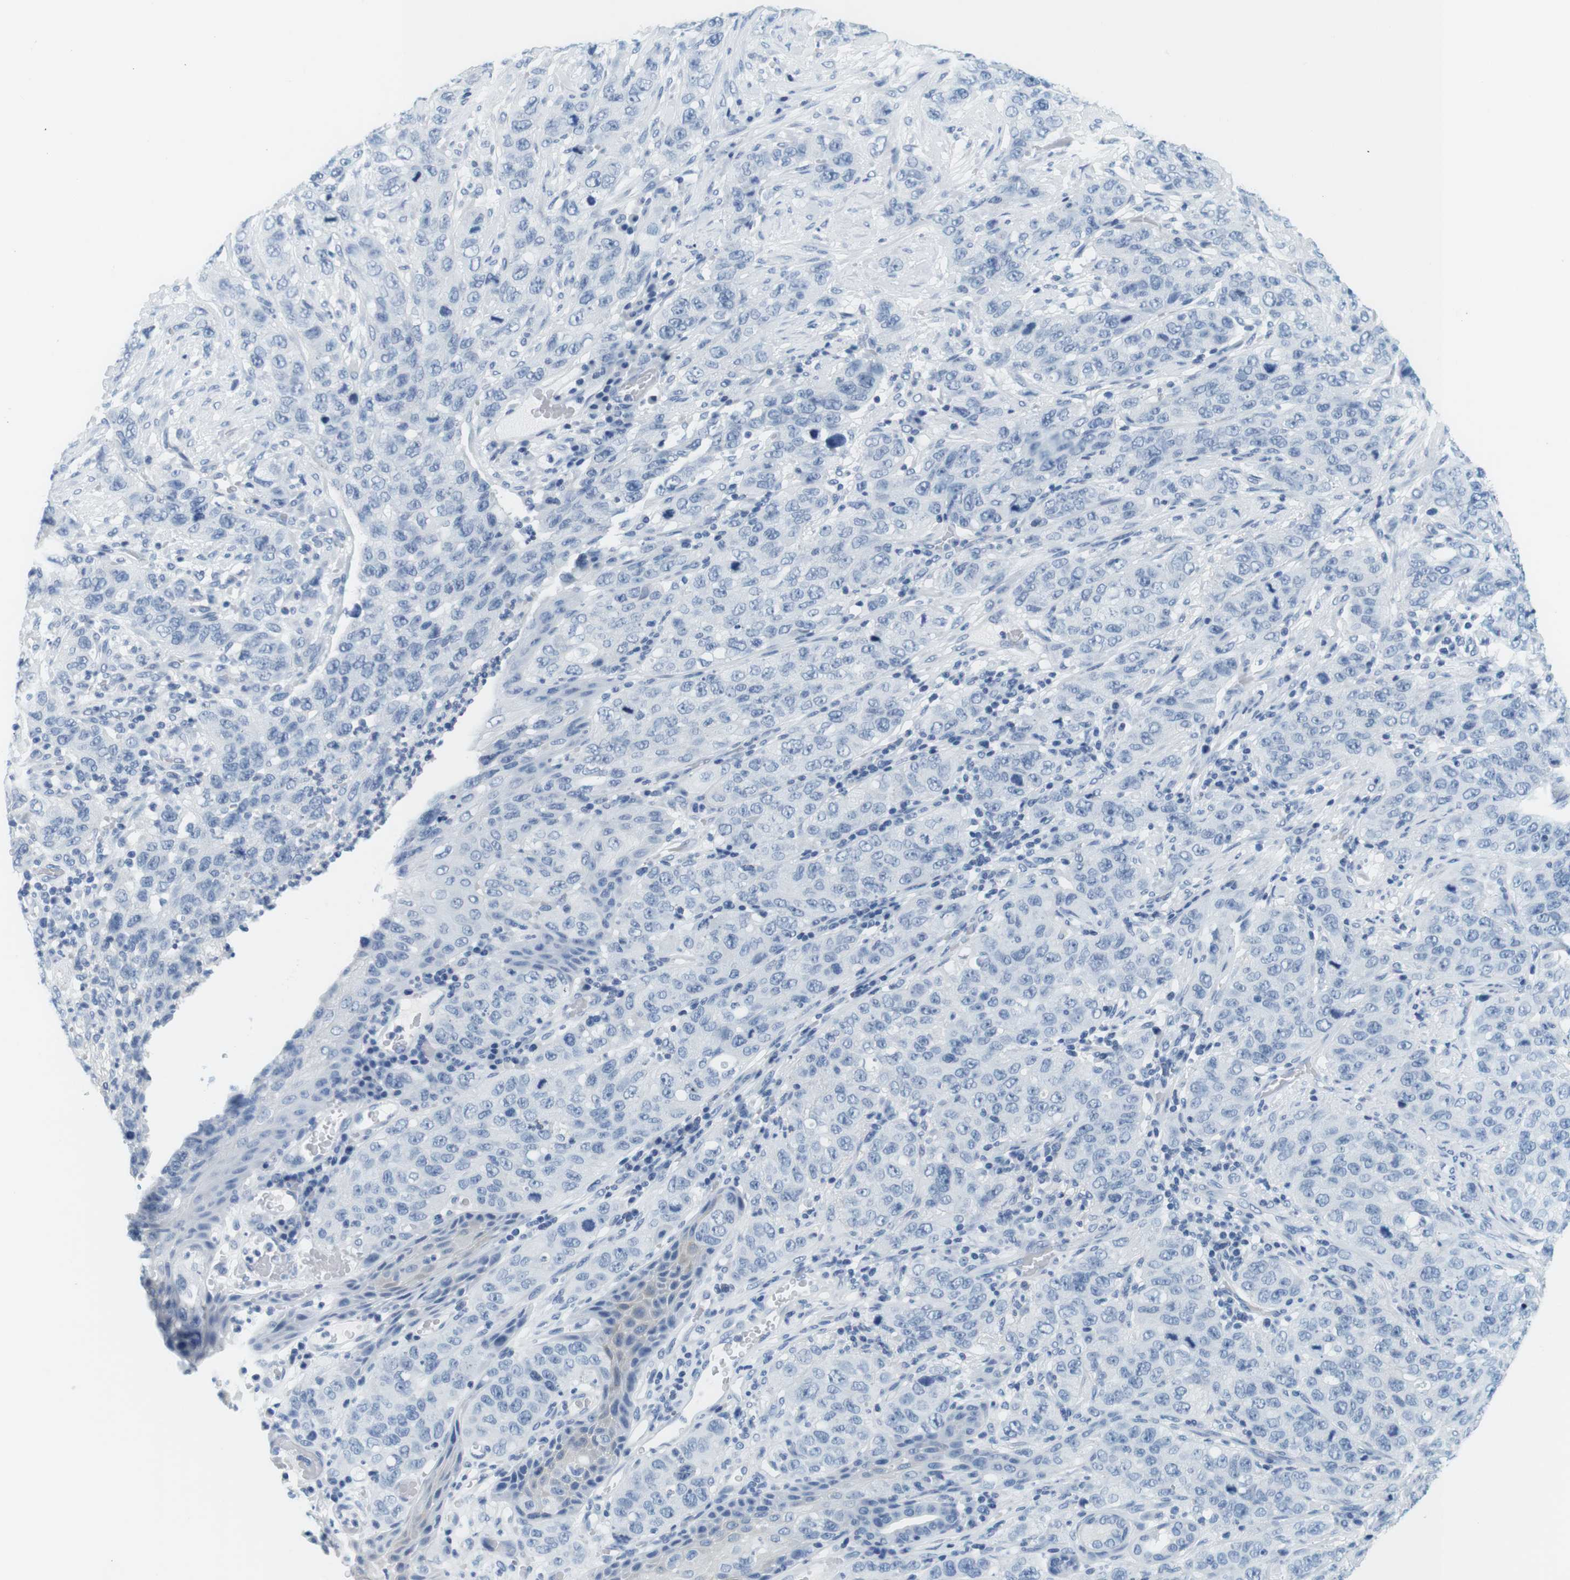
{"staining": {"intensity": "negative", "quantity": "none", "location": "none"}, "tissue": "stomach cancer", "cell_type": "Tumor cells", "image_type": "cancer", "snomed": [{"axis": "morphology", "description": "Adenocarcinoma, NOS"}, {"axis": "topography", "description": "Stomach"}], "caption": "Immunohistochemical staining of human stomach cancer reveals no significant expression in tumor cells.", "gene": "CYP2C9", "patient": {"sex": "male", "age": 48}}